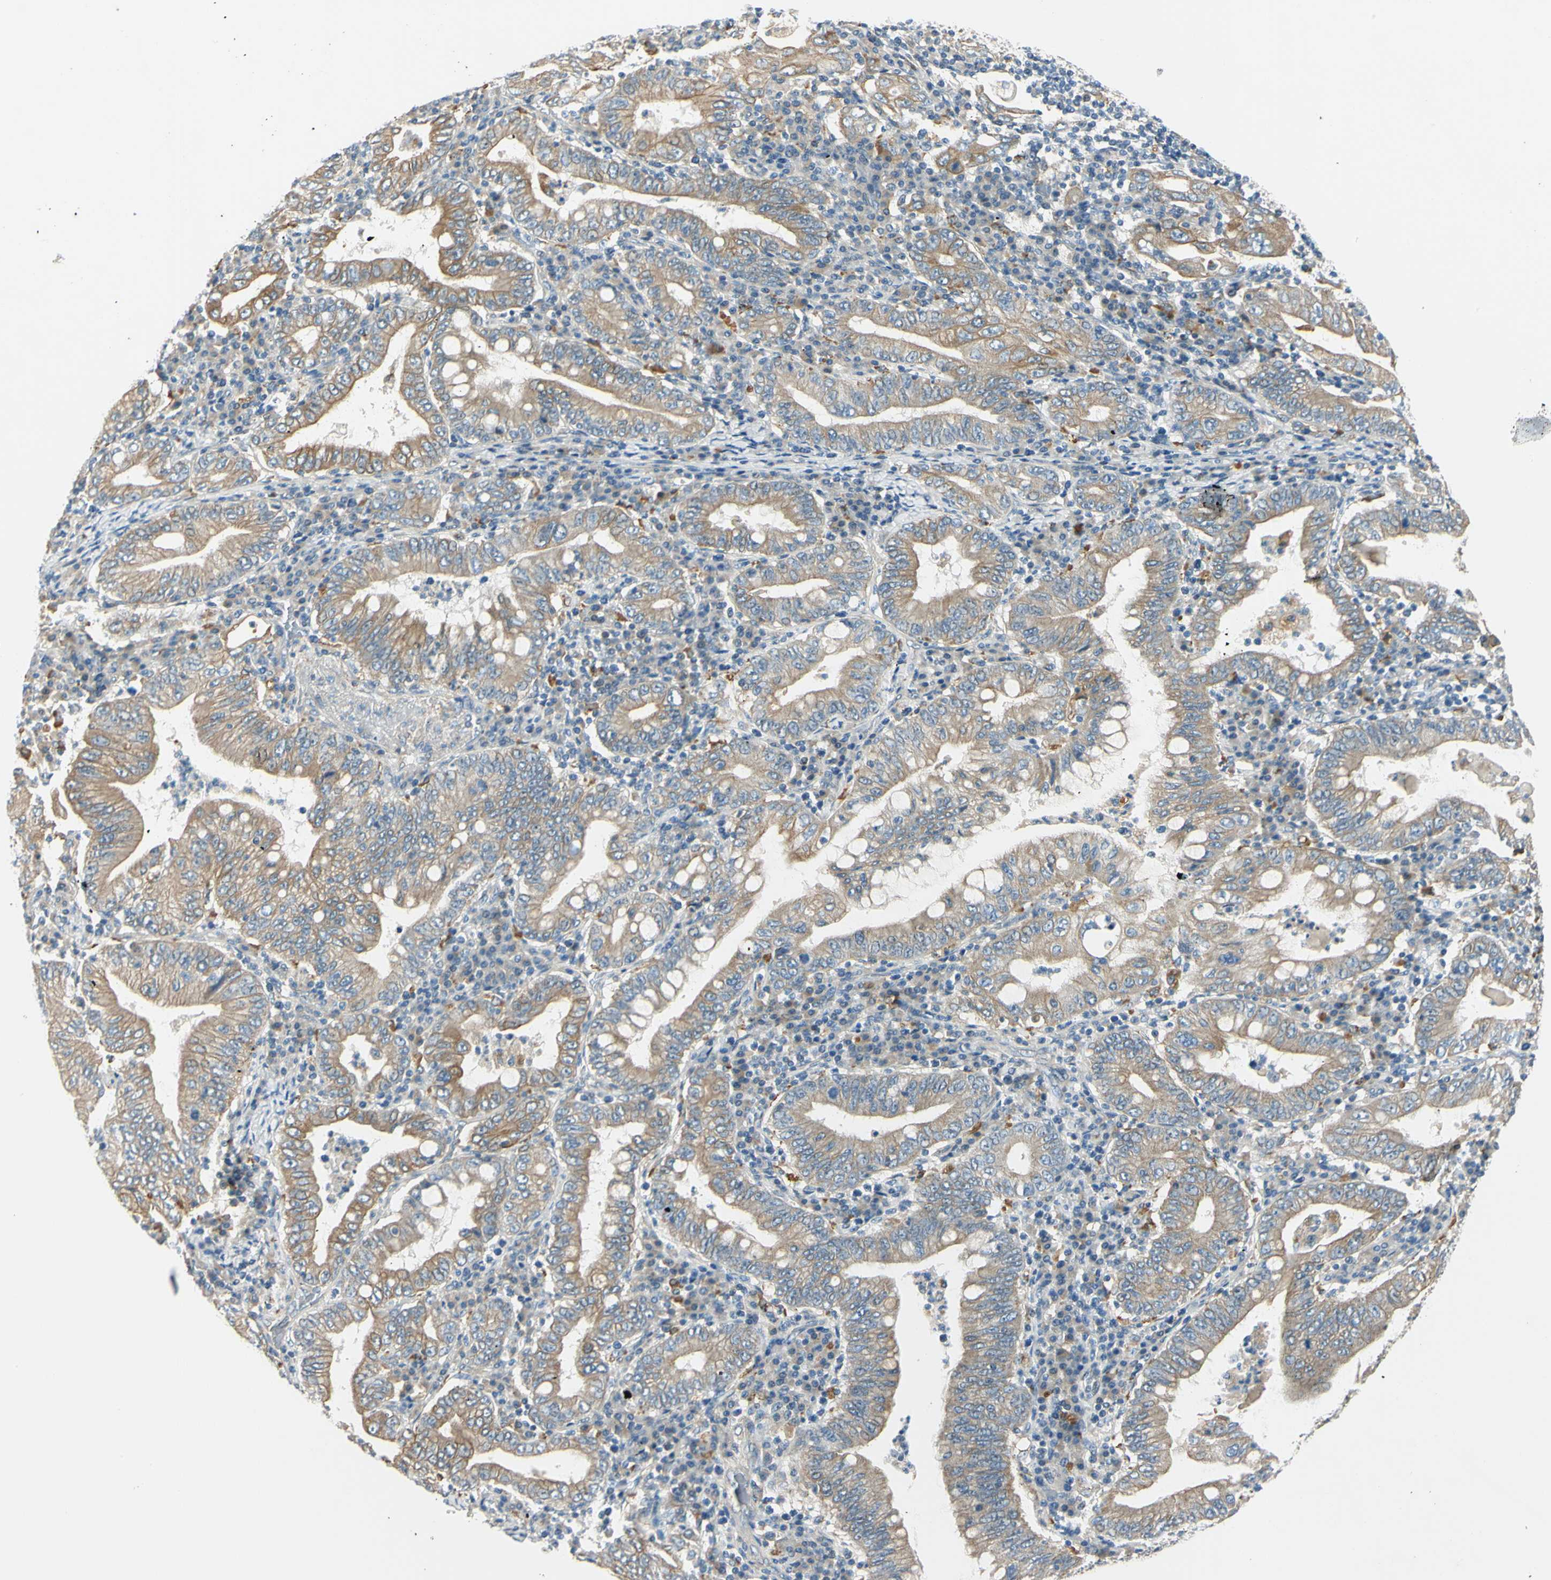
{"staining": {"intensity": "moderate", "quantity": ">75%", "location": "cytoplasmic/membranous"}, "tissue": "stomach cancer", "cell_type": "Tumor cells", "image_type": "cancer", "snomed": [{"axis": "morphology", "description": "Normal tissue, NOS"}, {"axis": "morphology", "description": "Adenocarcinoma, NOS"}, {"axis": "topography", "description": "Esophagus"}, {"axis": "topography", "description": "Stomach, upper"}, {"axis": "topography", "description": "Peripheral nerve tissue"}], "caption": "High-magnification brightfield microscopy of stomach cancer (adenocarcinoma) stained with DAB (3,3'-diaminobenzidine) (brown) and counterstained with hematoxylin (blue). tumor cells exhibit moderate cytoplasmic/membranous expression is identified in approximately>75% of cells.", "gene": "LAMA3", "patient": {"sex": "male", "age": 62}}